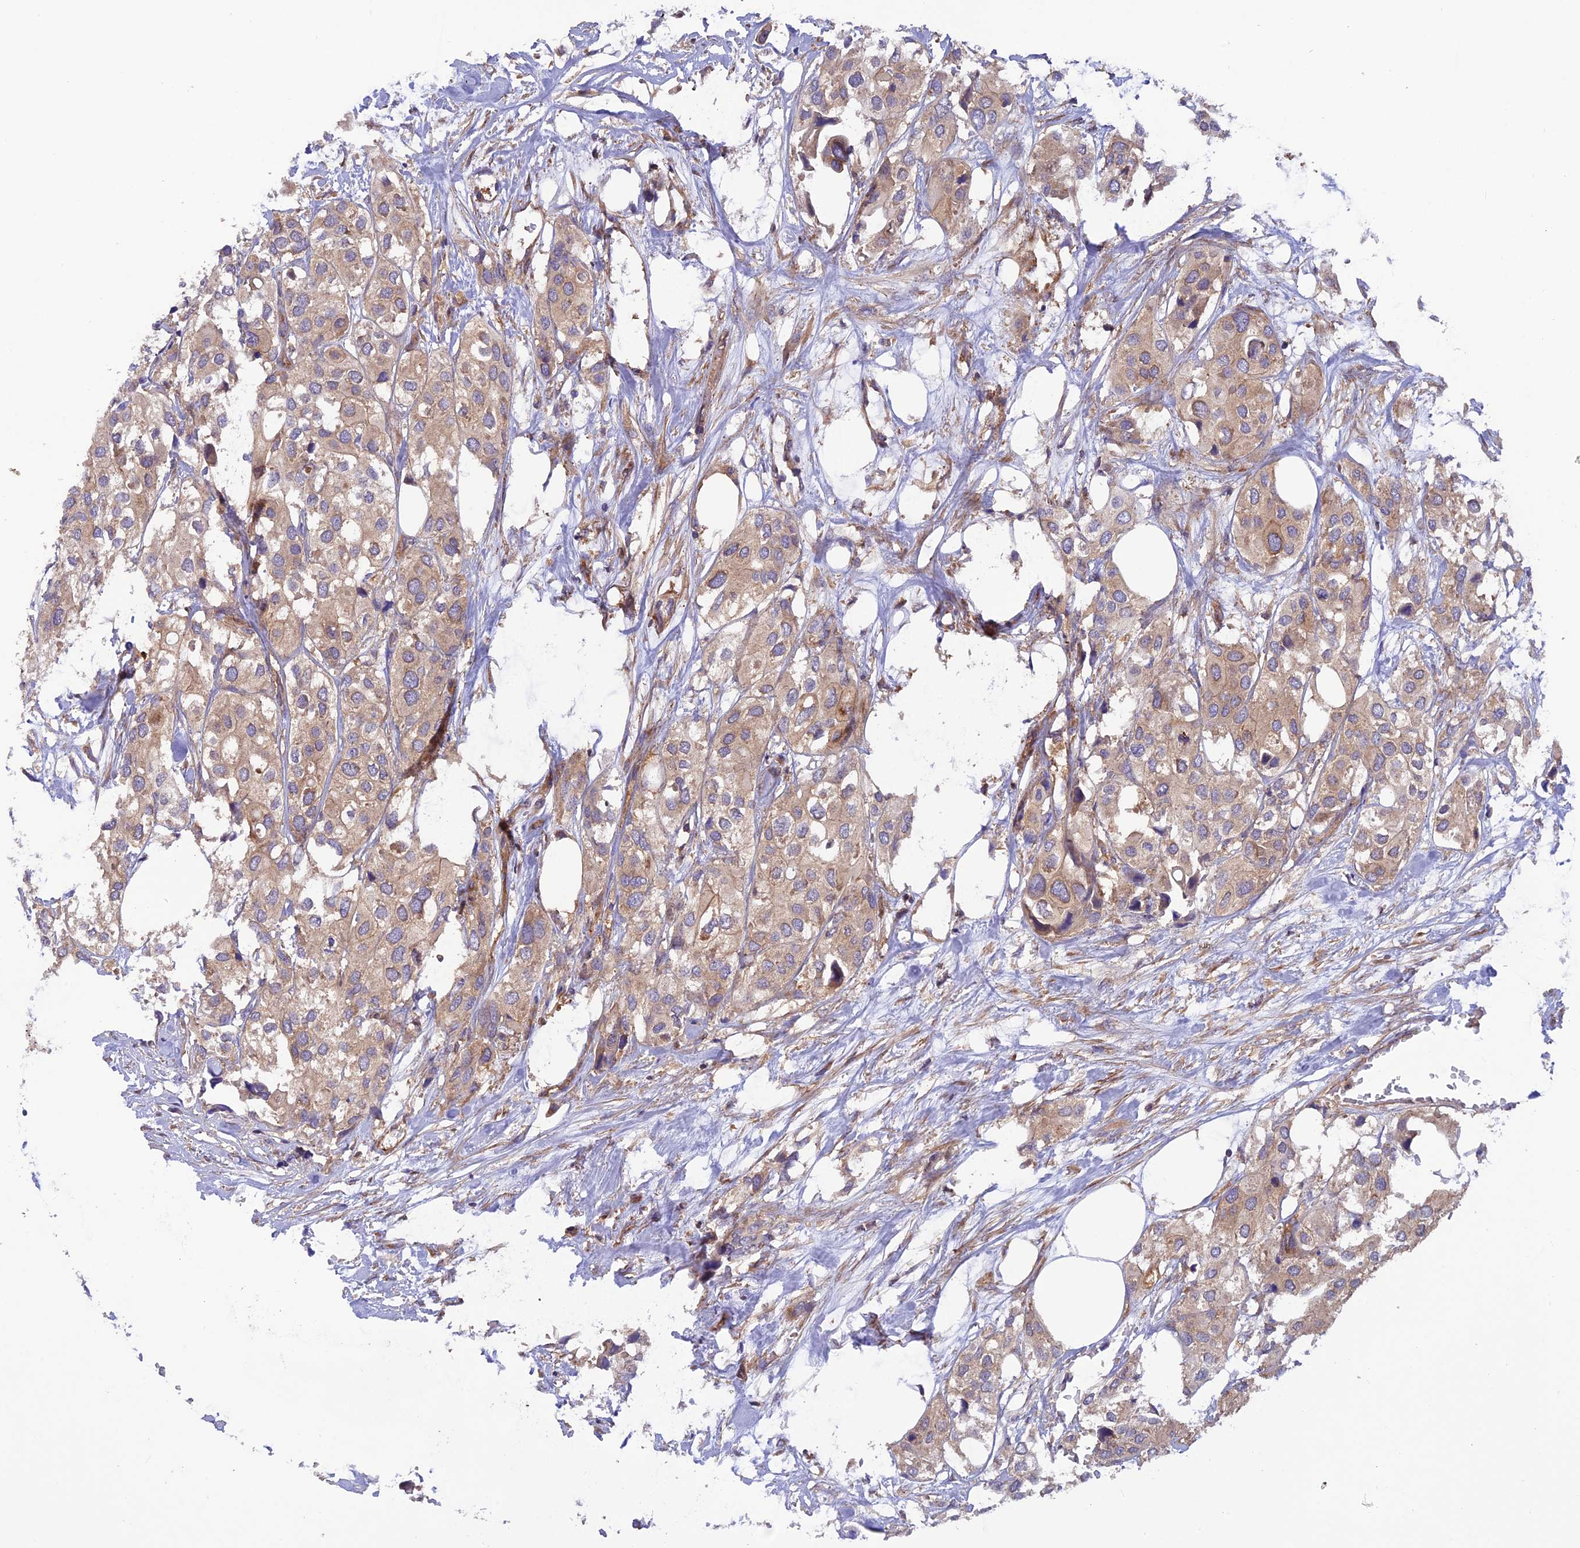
{"staining": {"intensity": "moderate", "quantity": ">75%", "location": "cytoplasmic/membranous"}, "tissue": "urothelial cancer", "cell_type": "Tumor cells", "image_type": "cancer", "snomed": [{"axis": "morphology", "description": "Urothelial carcinoma, High grade"}, {"axis": "topography", "description": "Urinary bladder"}], "caption": "An immunohistochemistry (IHC) image of tumor tissue is shown. Protein staining in brown labels moderate cytoplasmic/membranous positivity in high-grade urothelial carcinoma within tumor cells. Nuclei are stained in blue.", "gene": "ADAMTS15", "patient": {"sex": "male", "age": 64}}